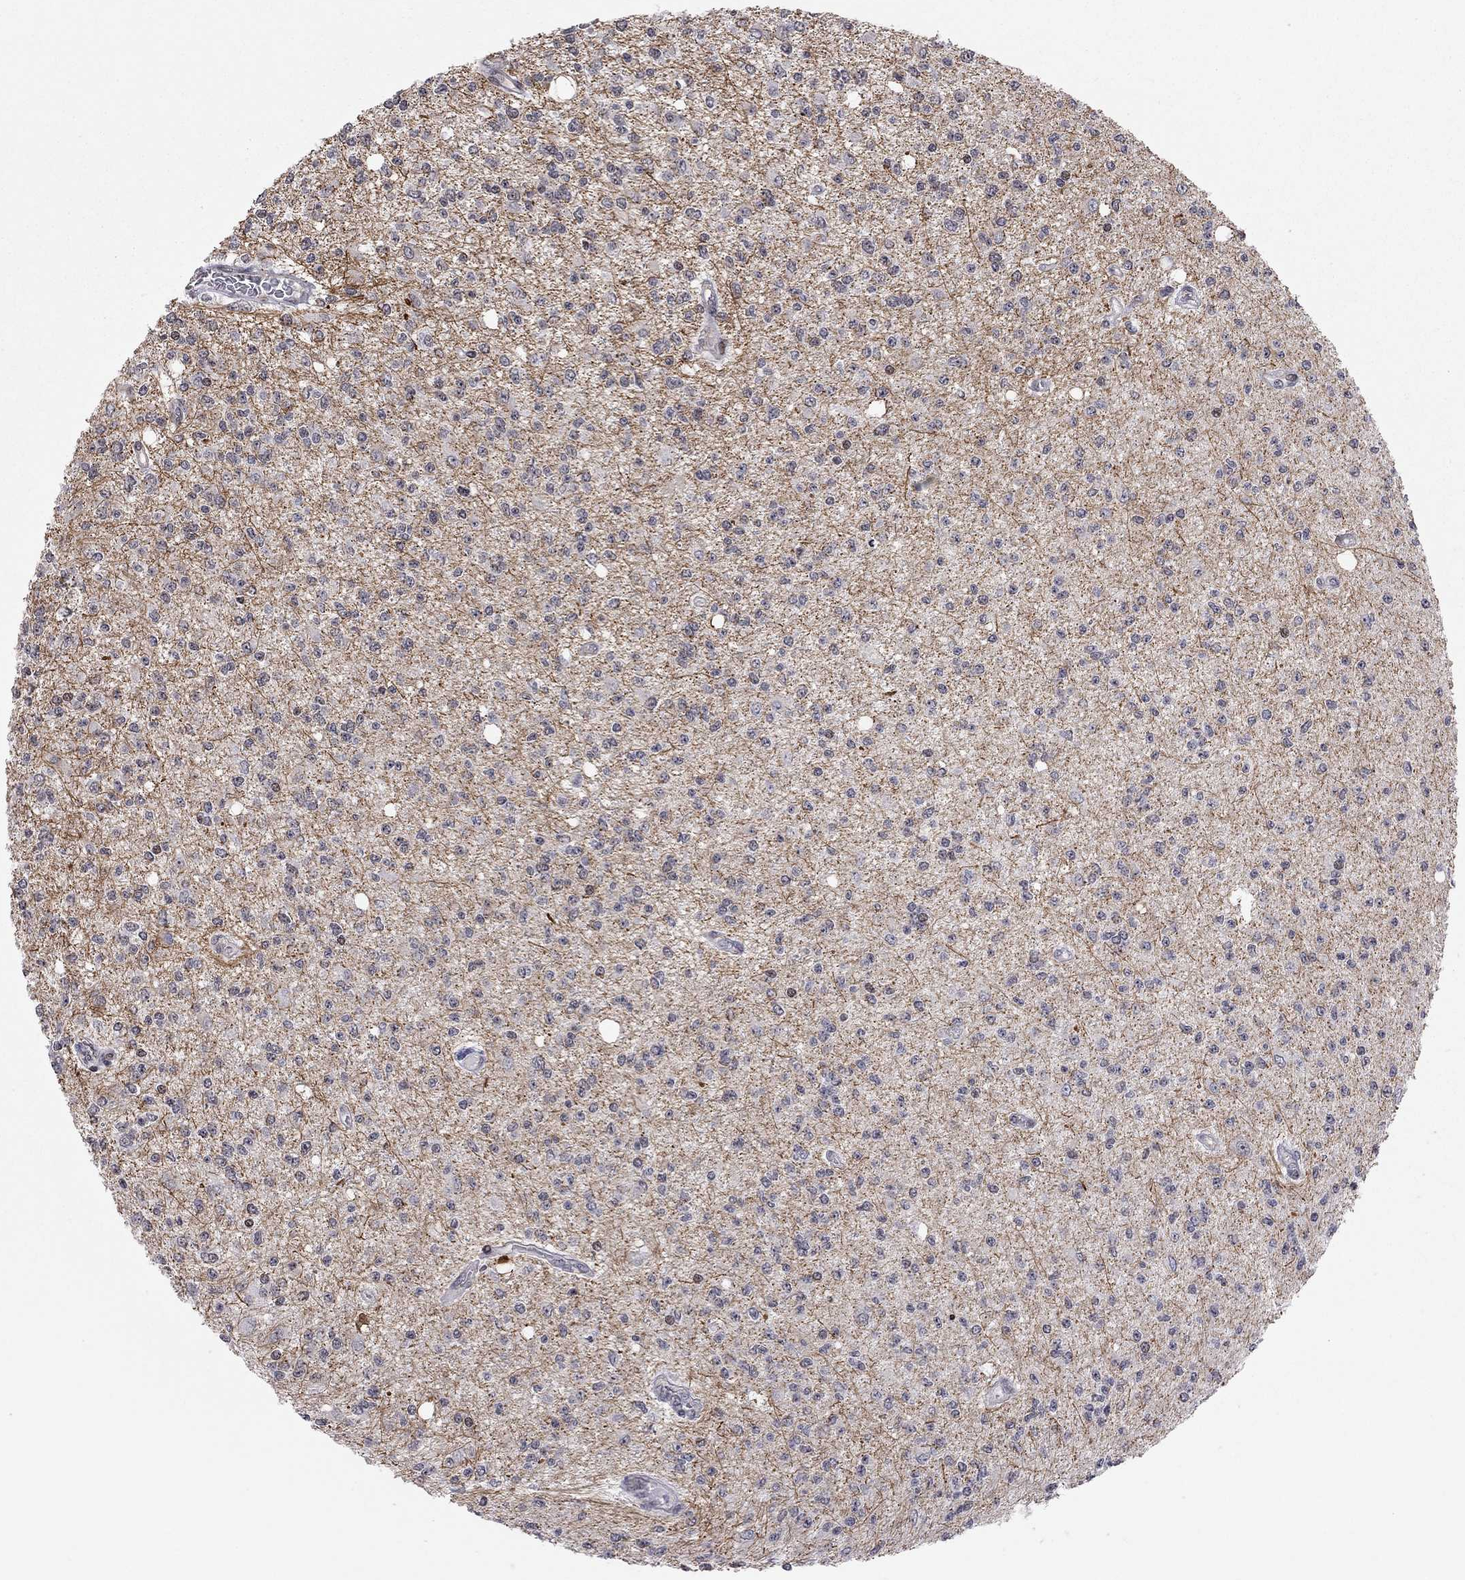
{"staining": {"intensity": "negative", "quantity": "none", "location": "none"}, "tissue": "glioma", "cell_type": "Tumor cells", "image_type": "cancer", "snomed": [{"axis": "morphology", "description": "Glioma, malignant, Low grade"}, {"axis": "topography", "description": "Brain"}], "caption": "IHC image of human malignant glioma (low-grade) stained for a protein (brown), which exhibits no positivity in tumor cells.", "gene": "MTNR1B", "patient": {"sex": "male", "age": 67}}